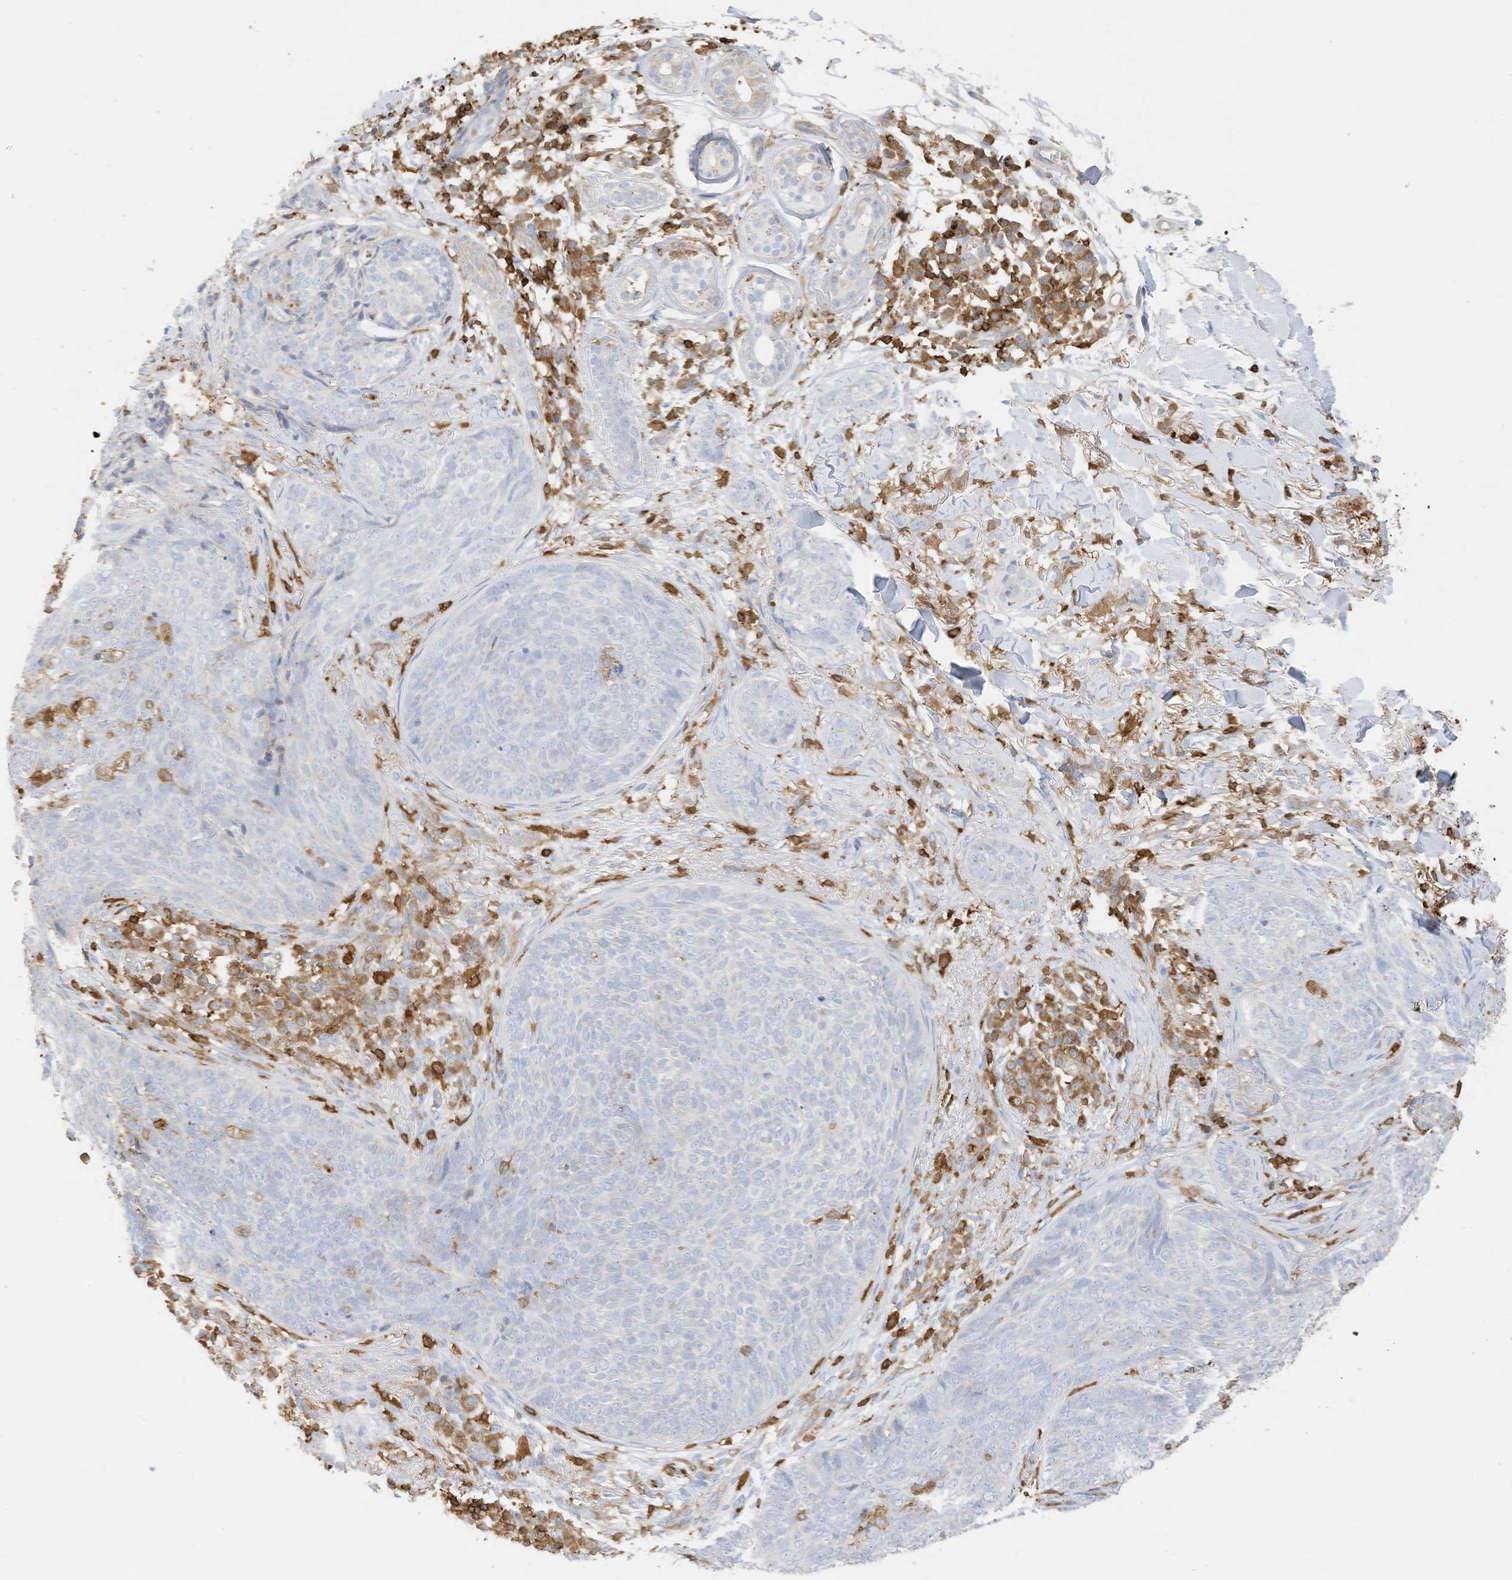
{"staining": {"intensity": "negative", "quantity": "none", "location": "none"}, "tissue": "skin cancer", "cell_type": "Tumor cells", "image_type": "cancer", "snomed": [{"axis": "morphology", "description": "Basal cell carcinoma"}, {"axis": "topography", "description": "Skin"}], "caption": "There is no significant staining in tumor cells of basal cell carcinoma (skin).", "gene": "ARHGAP25", "patient": {"sex": "male", "age": 85}}